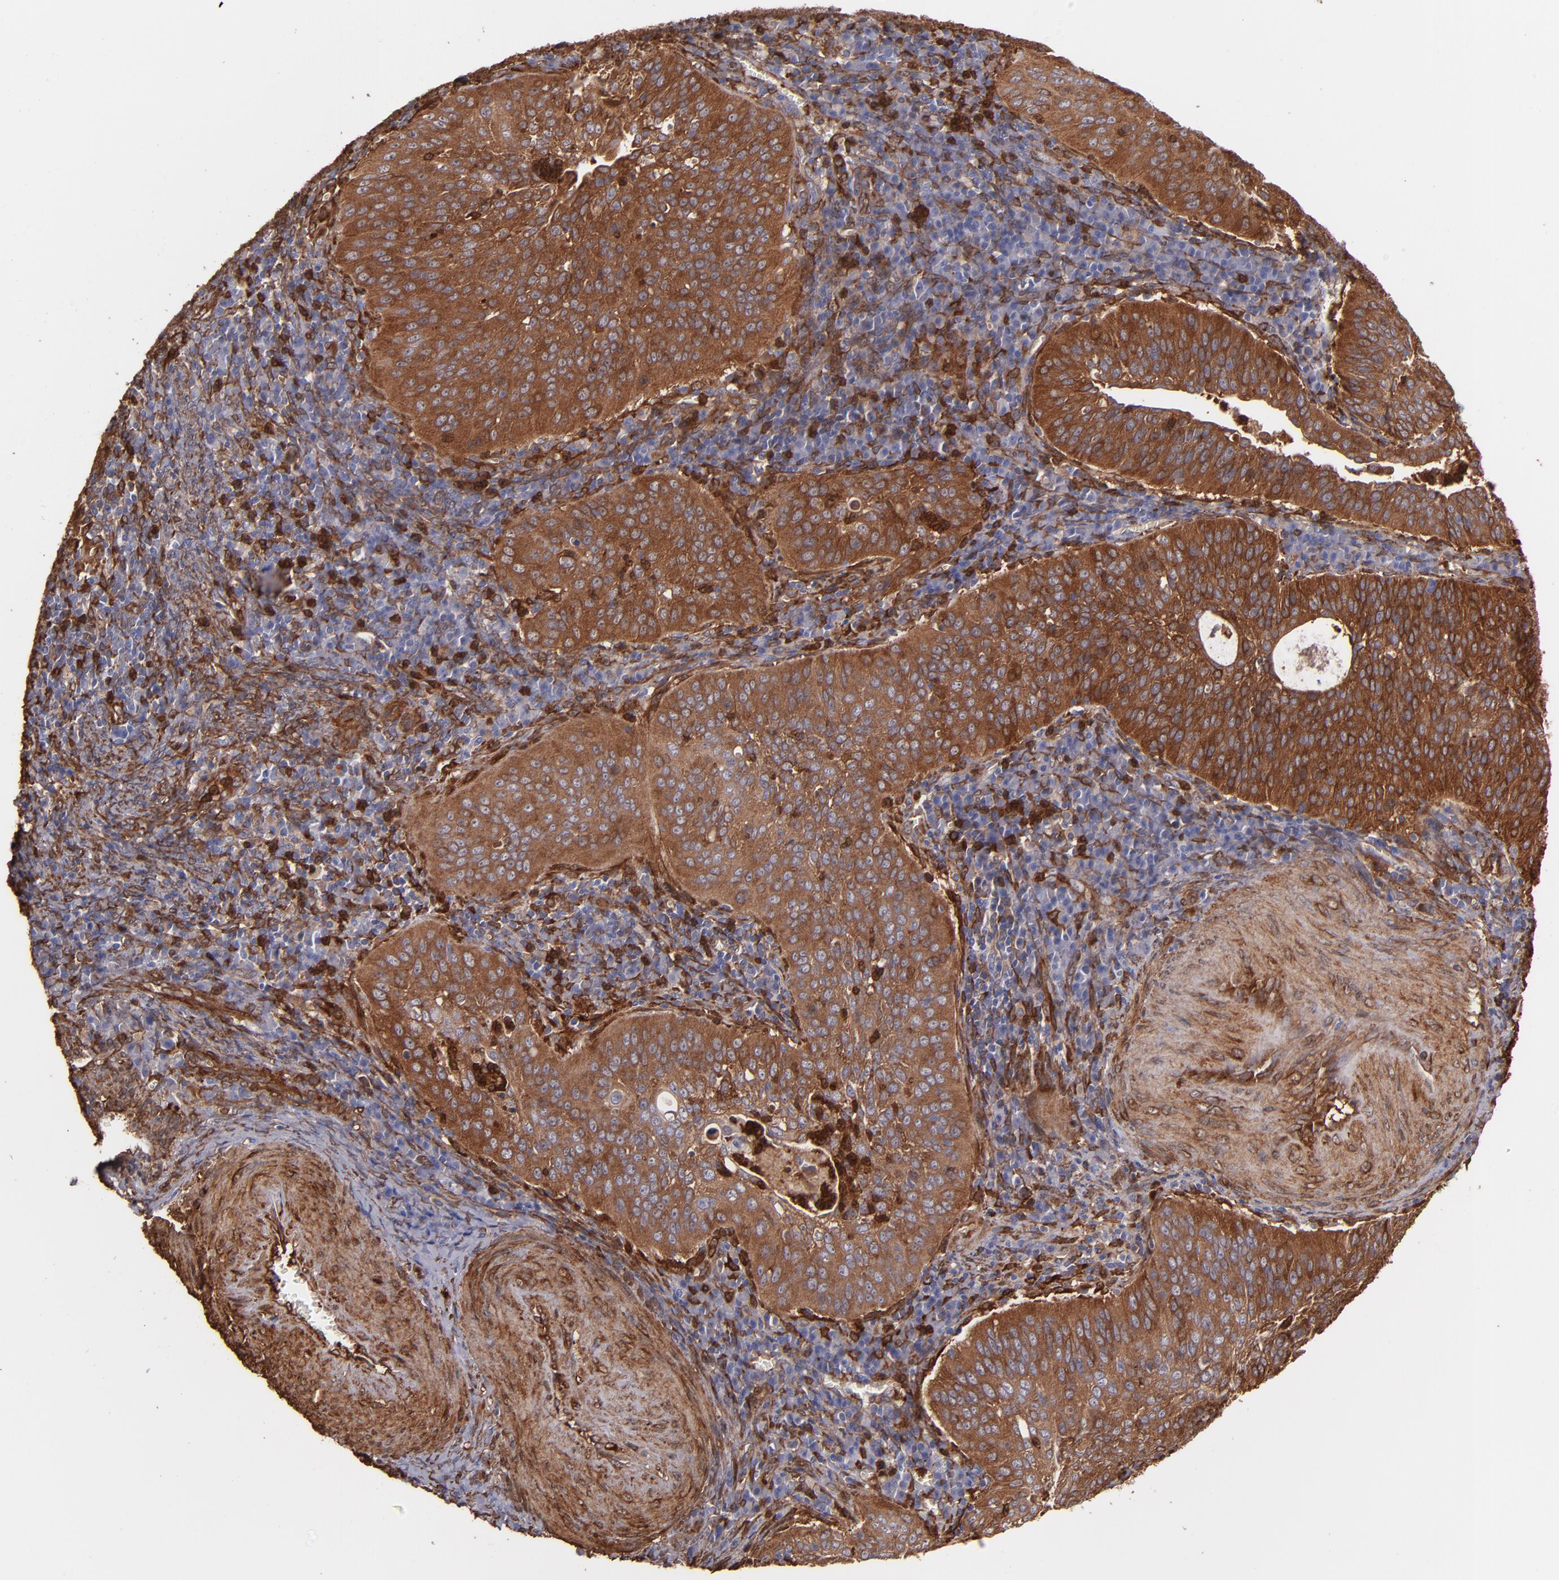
{"staining": {"intensity": "moderate", "quantity": ">75%", "location": "cytoplasmic/membranous"}, "tissue": "cervical cancer", "cell_type": "Tumor cells", "image_type": "cancer", "snomed": [{"axis": "morphology", "description": "Squamous cell carcinoma, NOS"}, {"axis": "topography", "description": "Cervix"}], "caption": "Immunohistochemical staining of human cervical squamous cell carcinoma reveals moderate cytoplasmic/membranous protein expression in about >75% of tumor cells.", "gene": "VCL", "patient": {"sex": "female", "age": 39}}